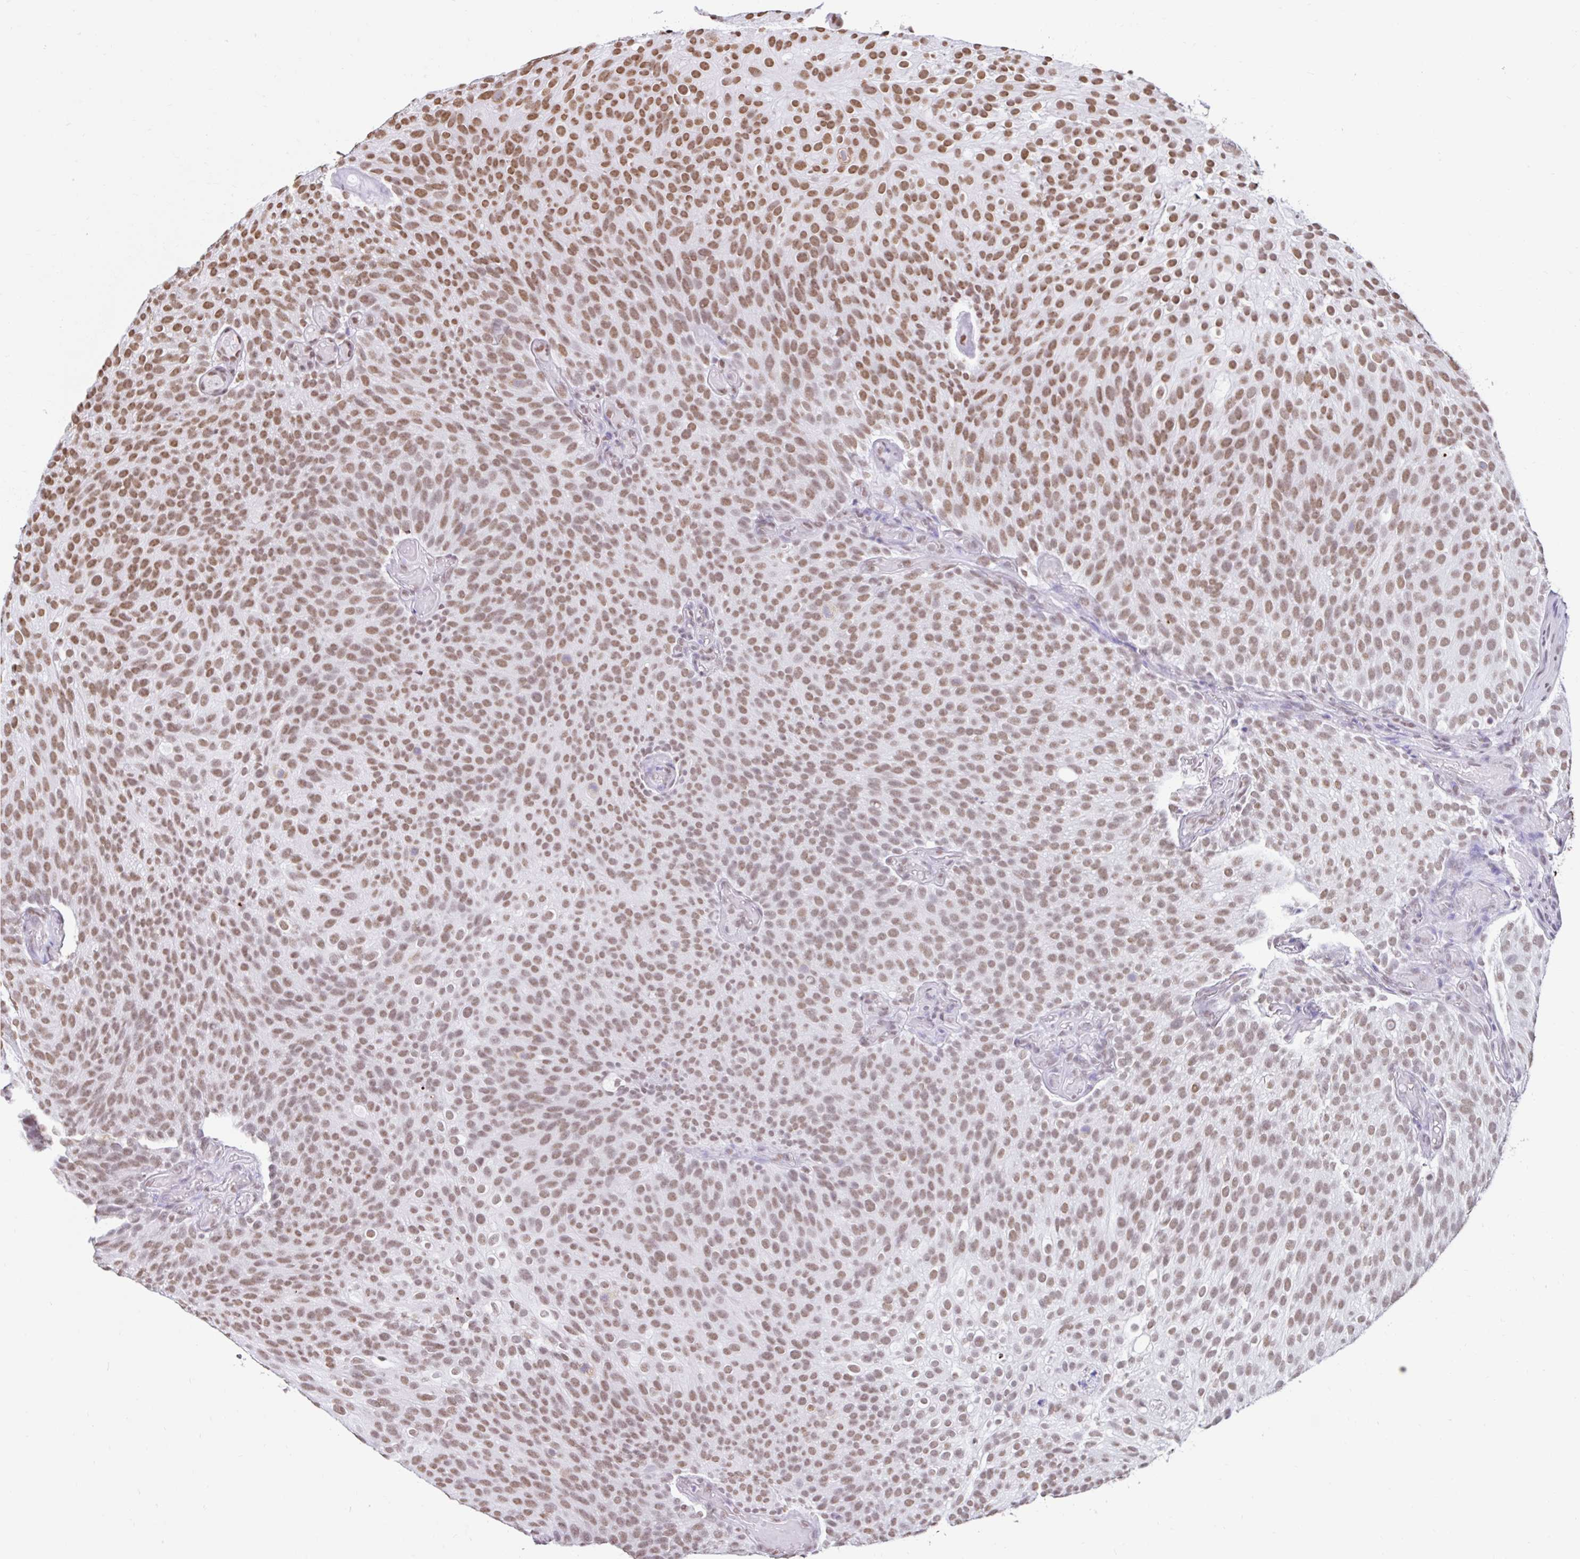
{"staining": {"intensity": "moderate", "quantity": ">75%", "location": "nuclear"}, "tissue": "urothelial cancer", "cell_type": "Tumor cells", "image_type": "cancer", "snomed": [{"axis": "morphology", "description": "Urothelial carcinoma, Low grade"}, {"axis": "topography", "description": "Urinary bladder"}], "caption": "This photomicrograph shows urothelial cancer stained with immunohistochemistry to label a protein in brown. The nuclear of tumor cells show moderate positivity for the protein. Nuclei are counter-stained blue.", "gene": "KHDRBS1", "patient": {"sex": "male", "age": 78}}